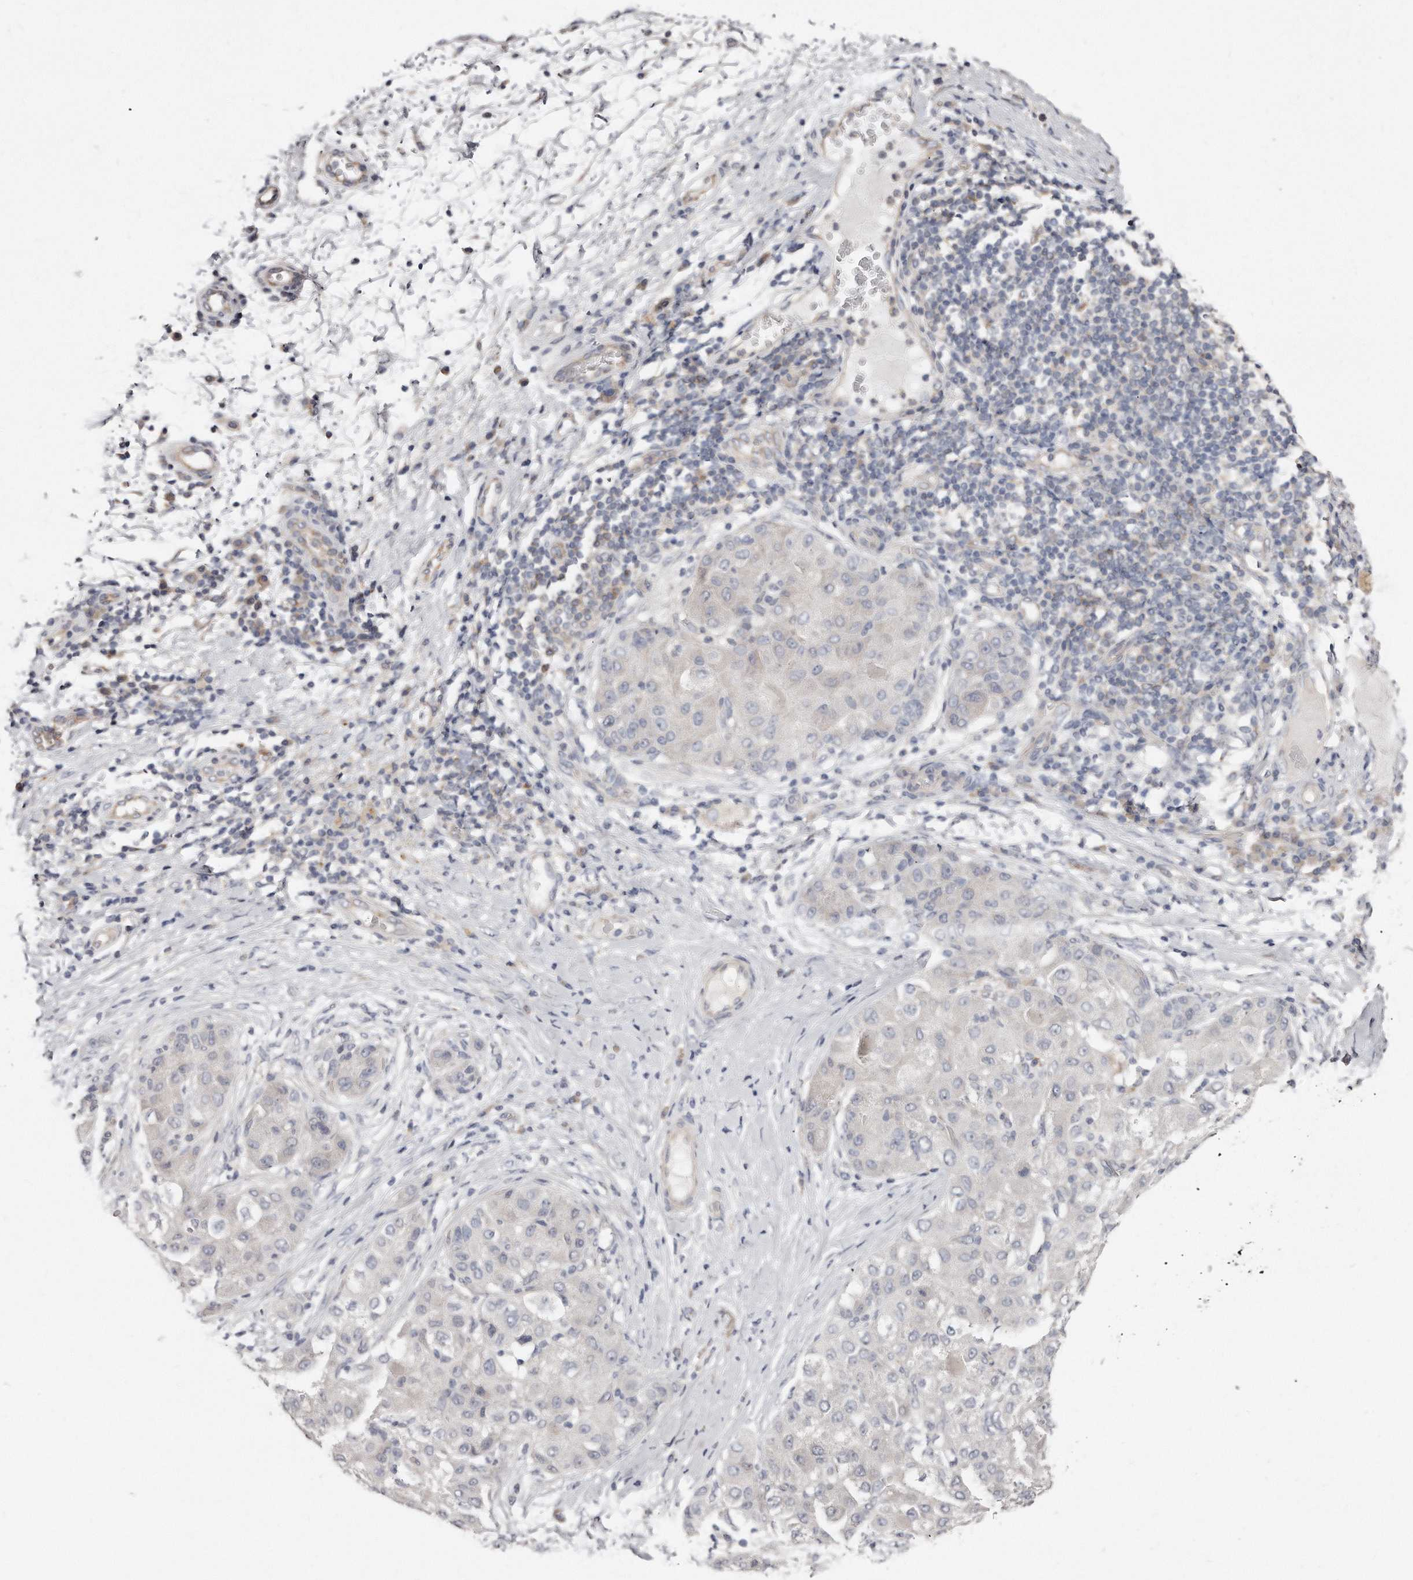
{"staining": {"intensity": "negative", "quantity": "none", "location": "none"}, "tissue": "liver cancer", "cell_type": "Tumor cells", "image_type": "cancer", "snomed": [{"axis": "morphology", "description": "Carcinoma, Hepatocellular, NOS"}, {"axis": "topography", "description": "Liver"}], "caption": "IHC histopathology image of liver cancer stained for a protein (brown), which displays no staining in tumor cells.", "gene": "TTLL4", "patient": {"sex": "male", "age": 80}}